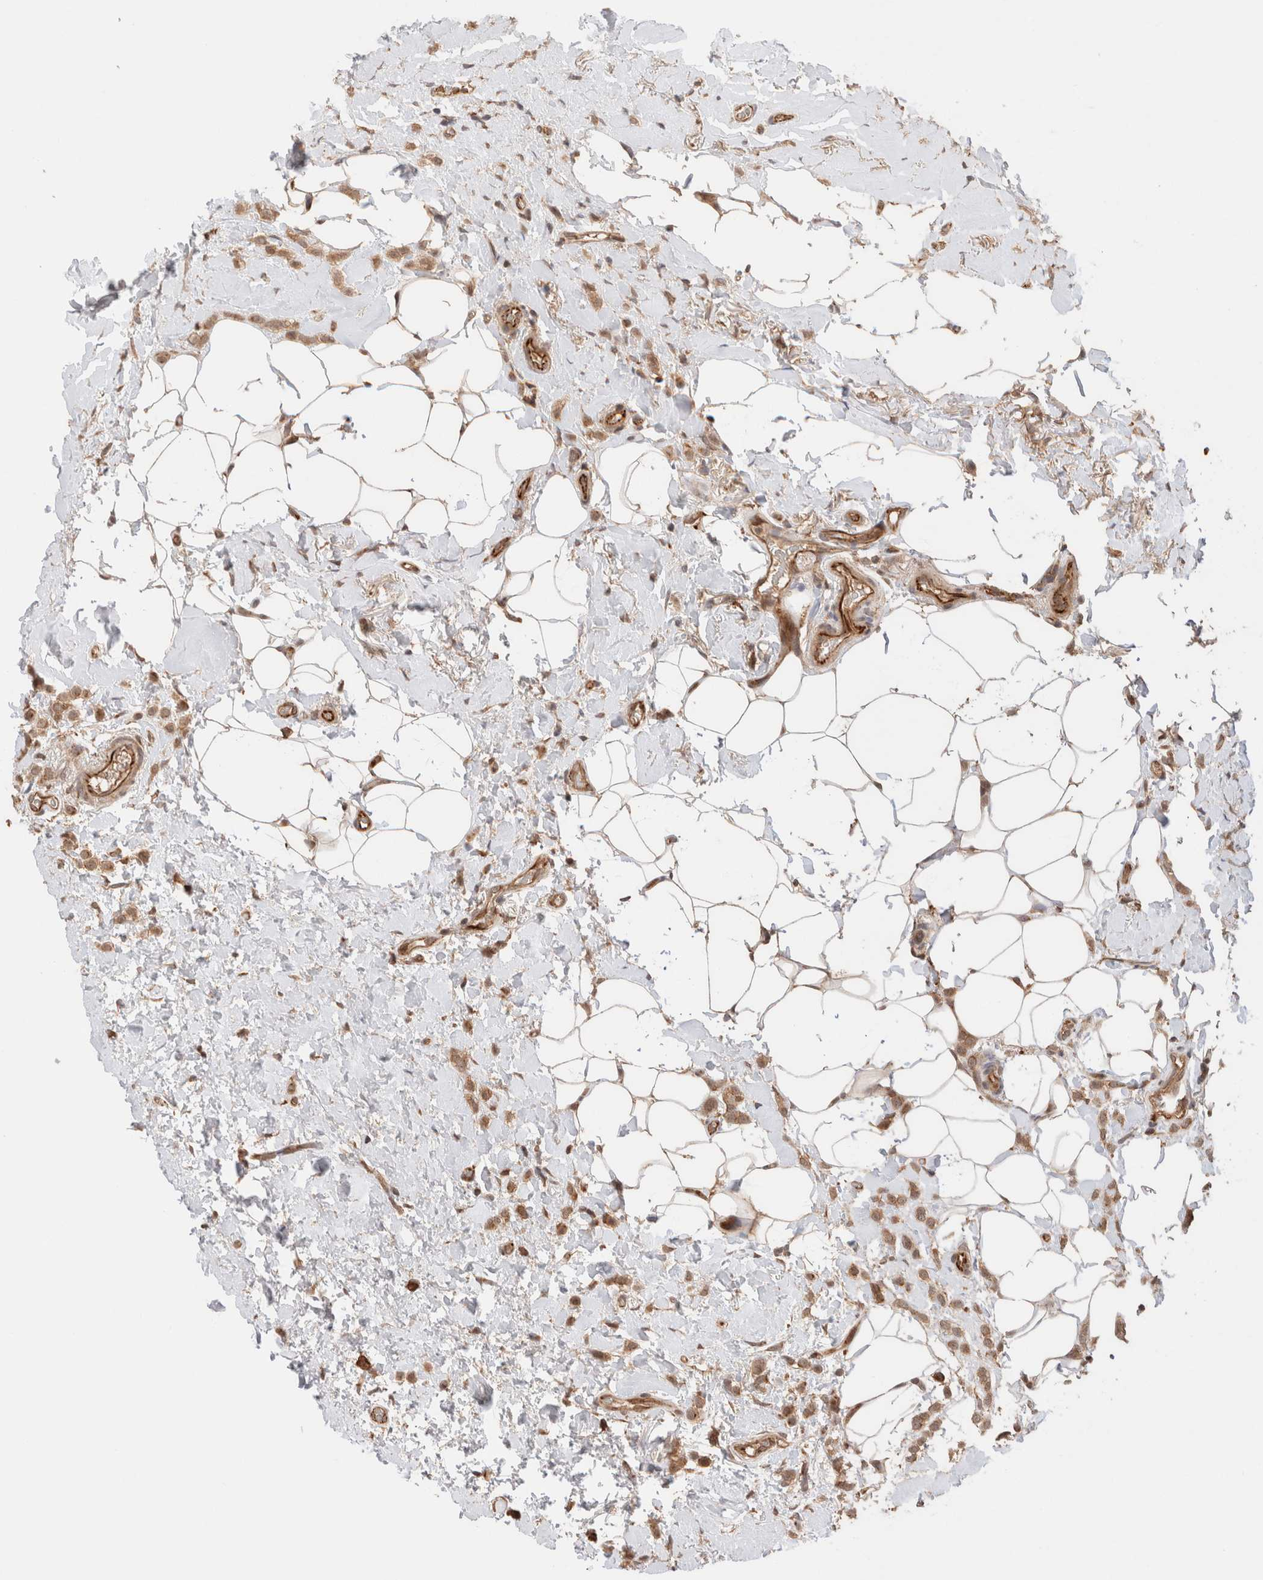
{"staining": {"intensity": "moderate", "quantity": ">75%", "location": "cytoplasmic/membranous,nuclear"}, "tissue": "breast cancer", "cell_type": "Tumor cells", "image_type": "cancer", "snomed": [{"axis": "morphology", "description": "Normal tissue, NOS"}, {"axis": "morphology", "description": "Lobular carcinoma"}, {"axis": "topography", "description": "Breast"}], "caption": "Protein expression analysis of human lobular carcinoma (breast) reveals moderate cytoplasmic/membranous and nuclear positivity in approximately >75% of tumor cells.", "gene": "SIKE1", "patient": {"sex": "female", "age": 50}}